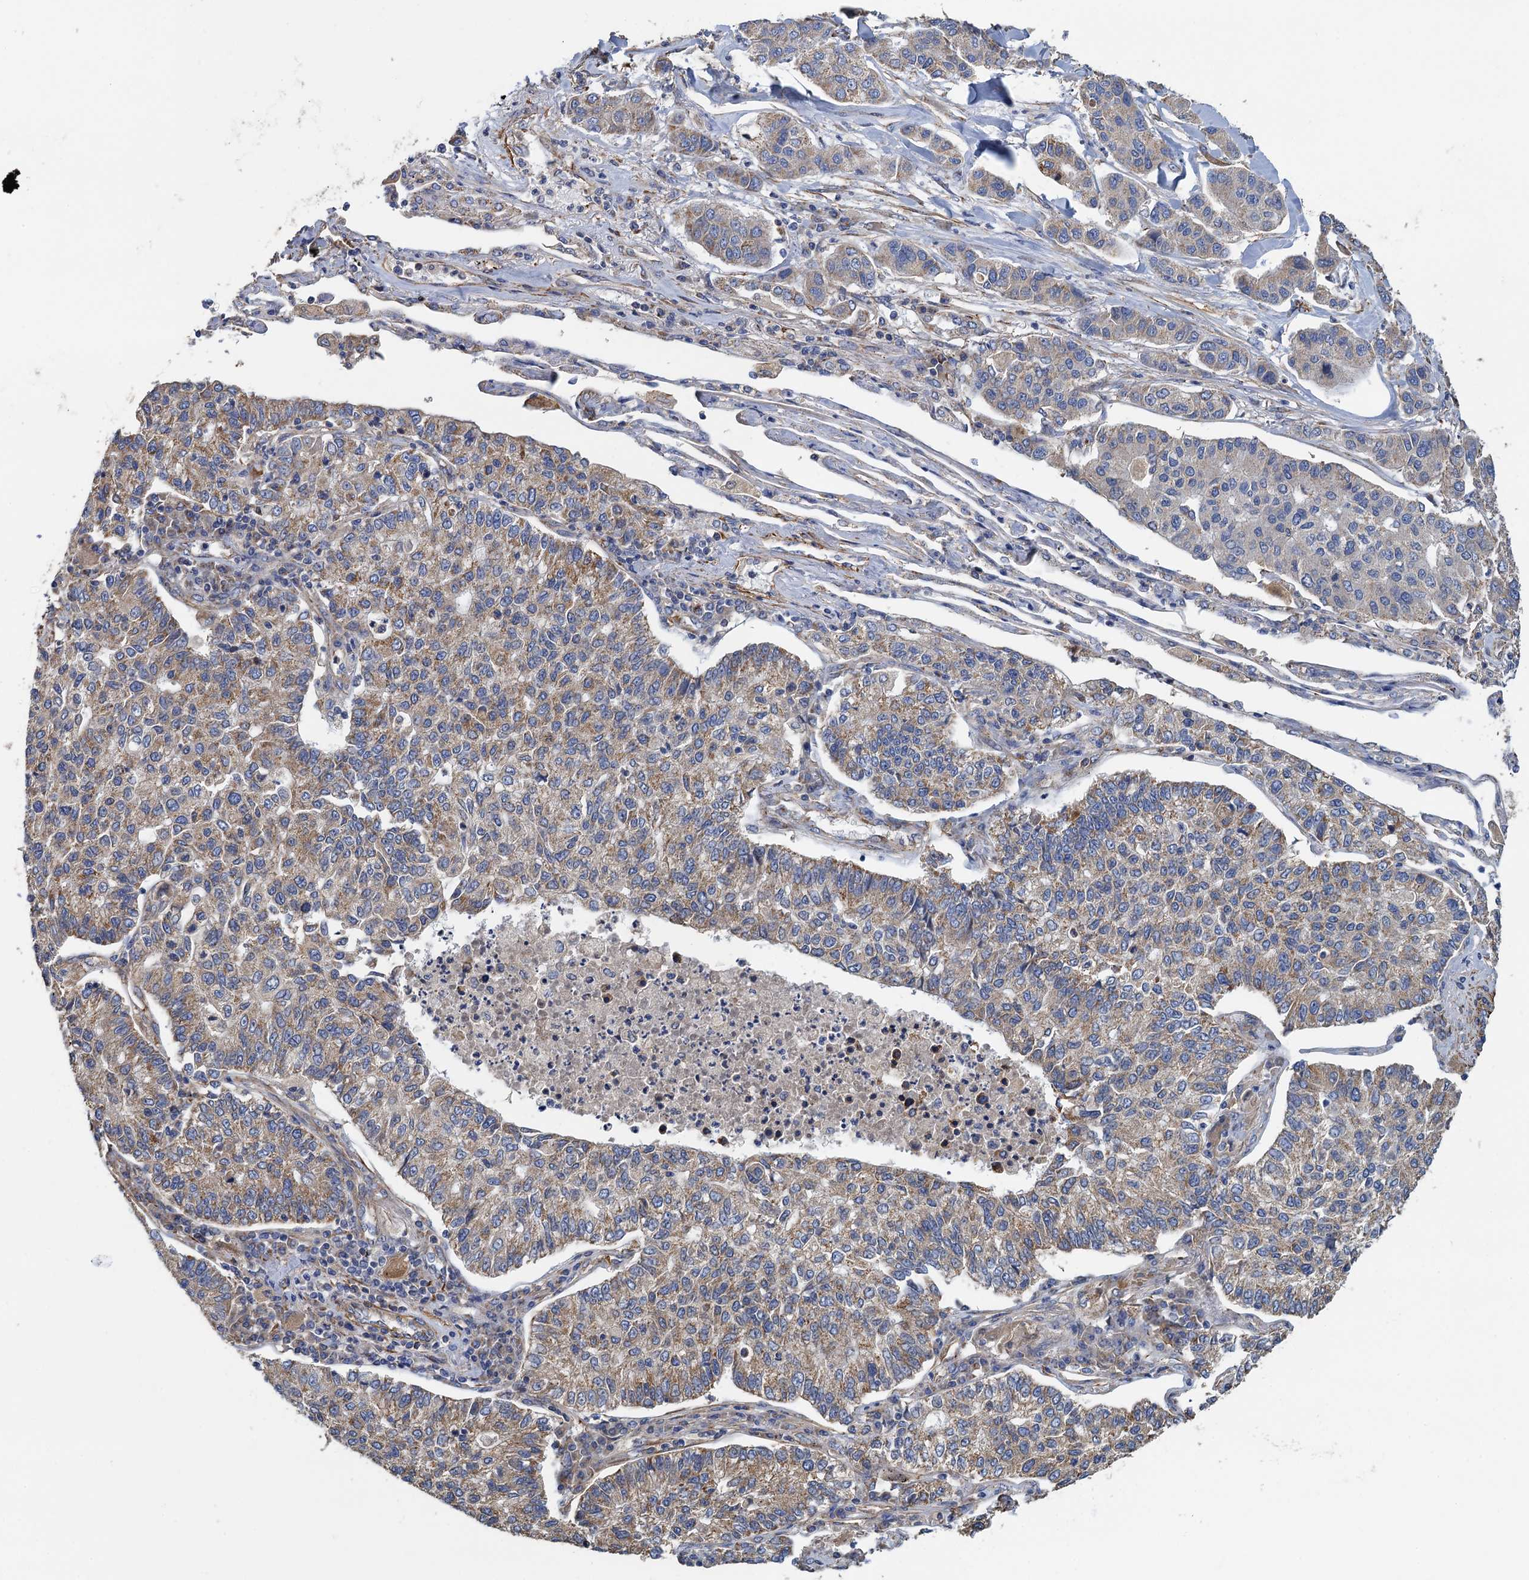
{"staining": {"intensity": "moderate", "quantity": "<25%", "location": "cytoplasmic/membranous"}, "tissue": "lung cancer", "cell_type": "Tumor cells", "image_type": "cancer", "snomed": [{"axis": "morphology", "description": "Adenocarcinoma, NOS"}, {"axis": "topography", "description": "Lung"}], "caption": "Immunohistochemical staining of human adenocarcinoma (lung) shows moderate cytoplasmic/membranous protein positivity in approximately <25% of tumor cells.", "gene": "GCSH", "patient": {"sex": "male", "age": 49}}